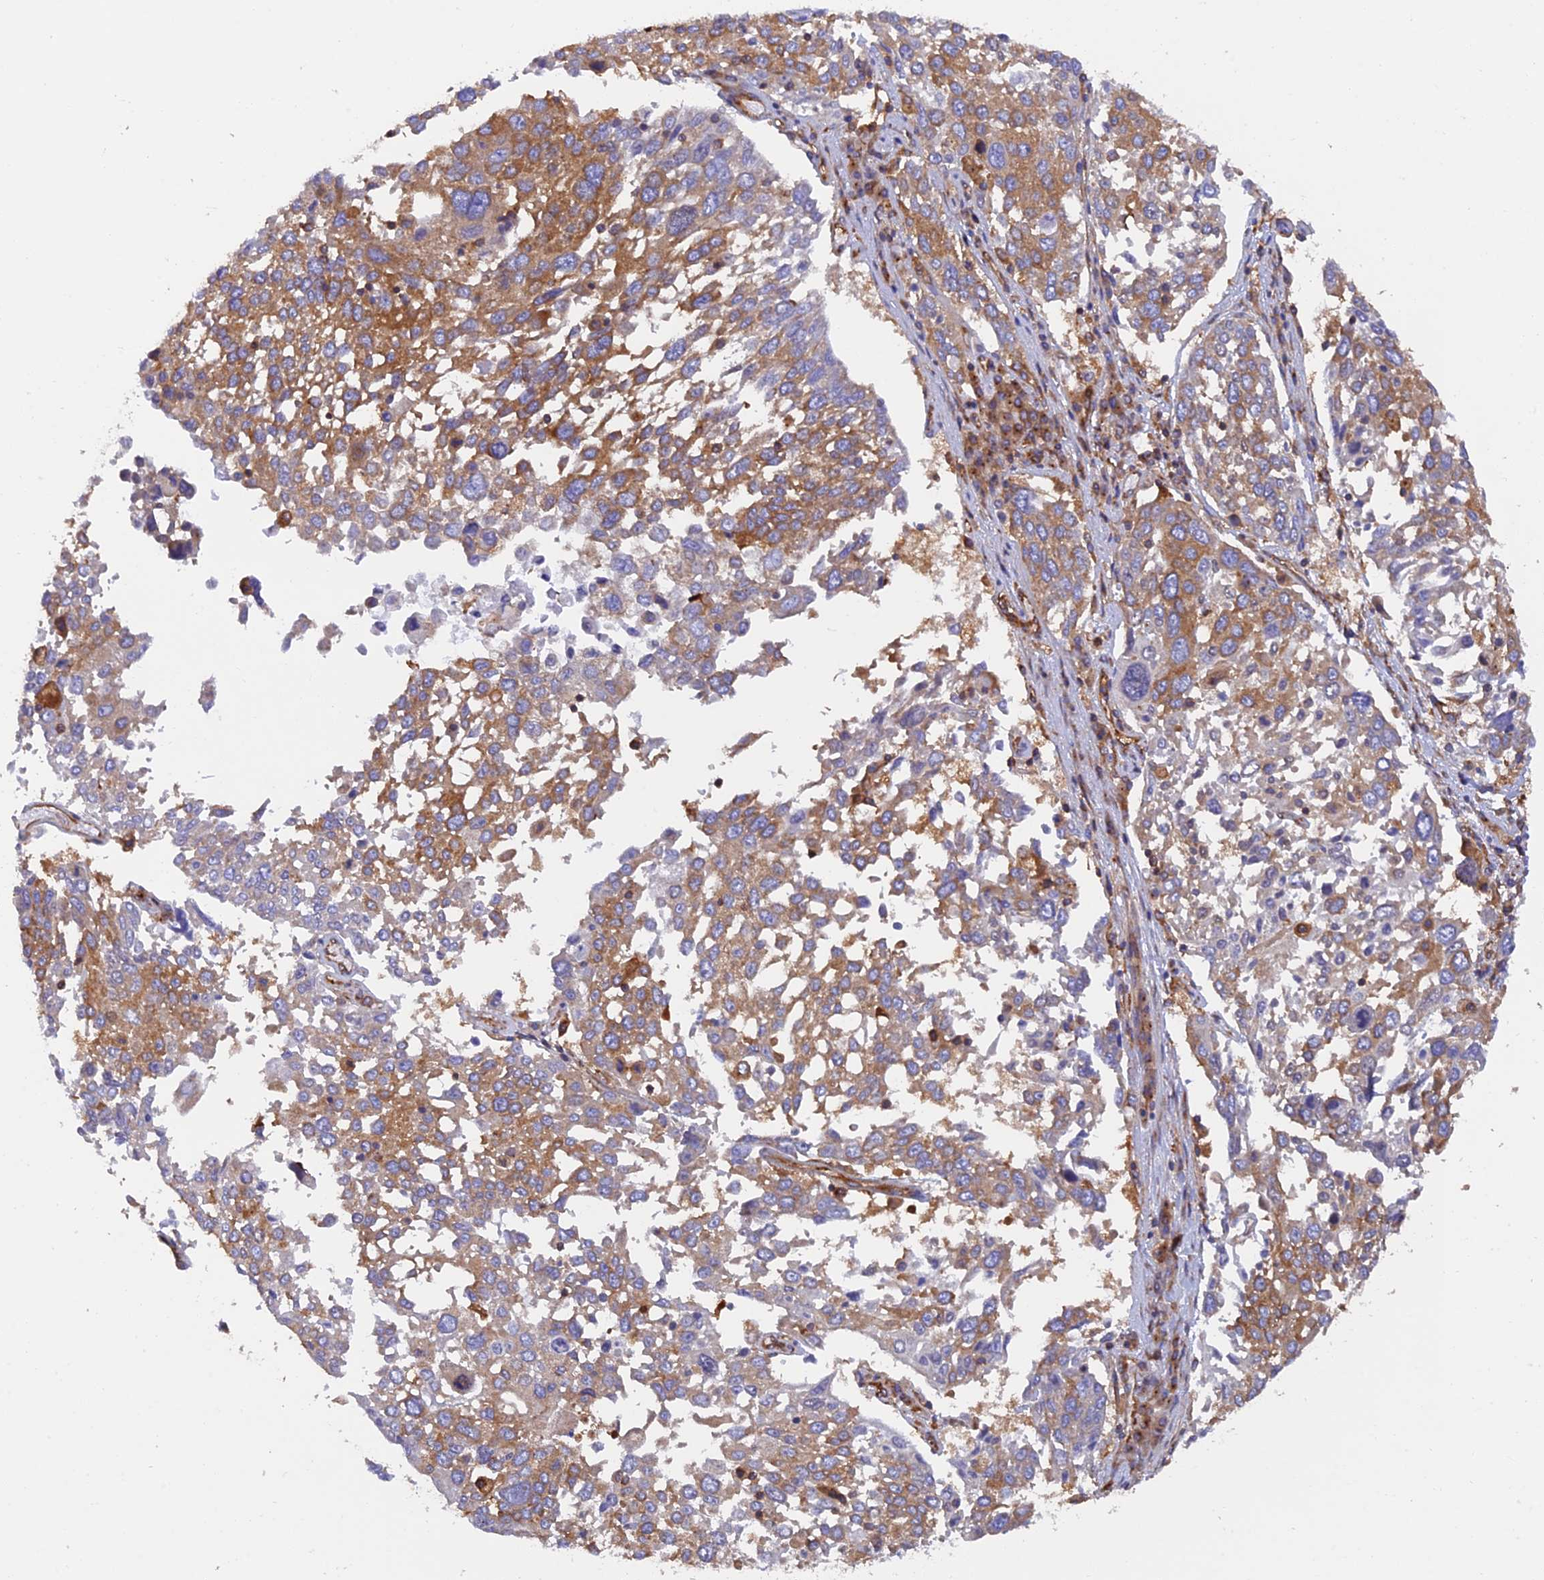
{"staining": {"intensity": "moderate", "quantity": ">75%", "location": "cytoplasmic/membranous"}, "tissue": "lung cancer", "cell_type": "Tumor cells", "image_type": "cancer", "snomed": [{"axis": "morphology", "description": "Squamous cell carcinoma, NOS"}, {"axis": "topography", "description": "Lung"}], "caption": "This is a micrograph of immunohistochemistry staining of squamous cell carcinoma (lung), which shows moderate staining in the cytoplasmic/membranous of tumor cells.", "gene": "DCTN2", "patient": {"sex": "male", "age": 65}}